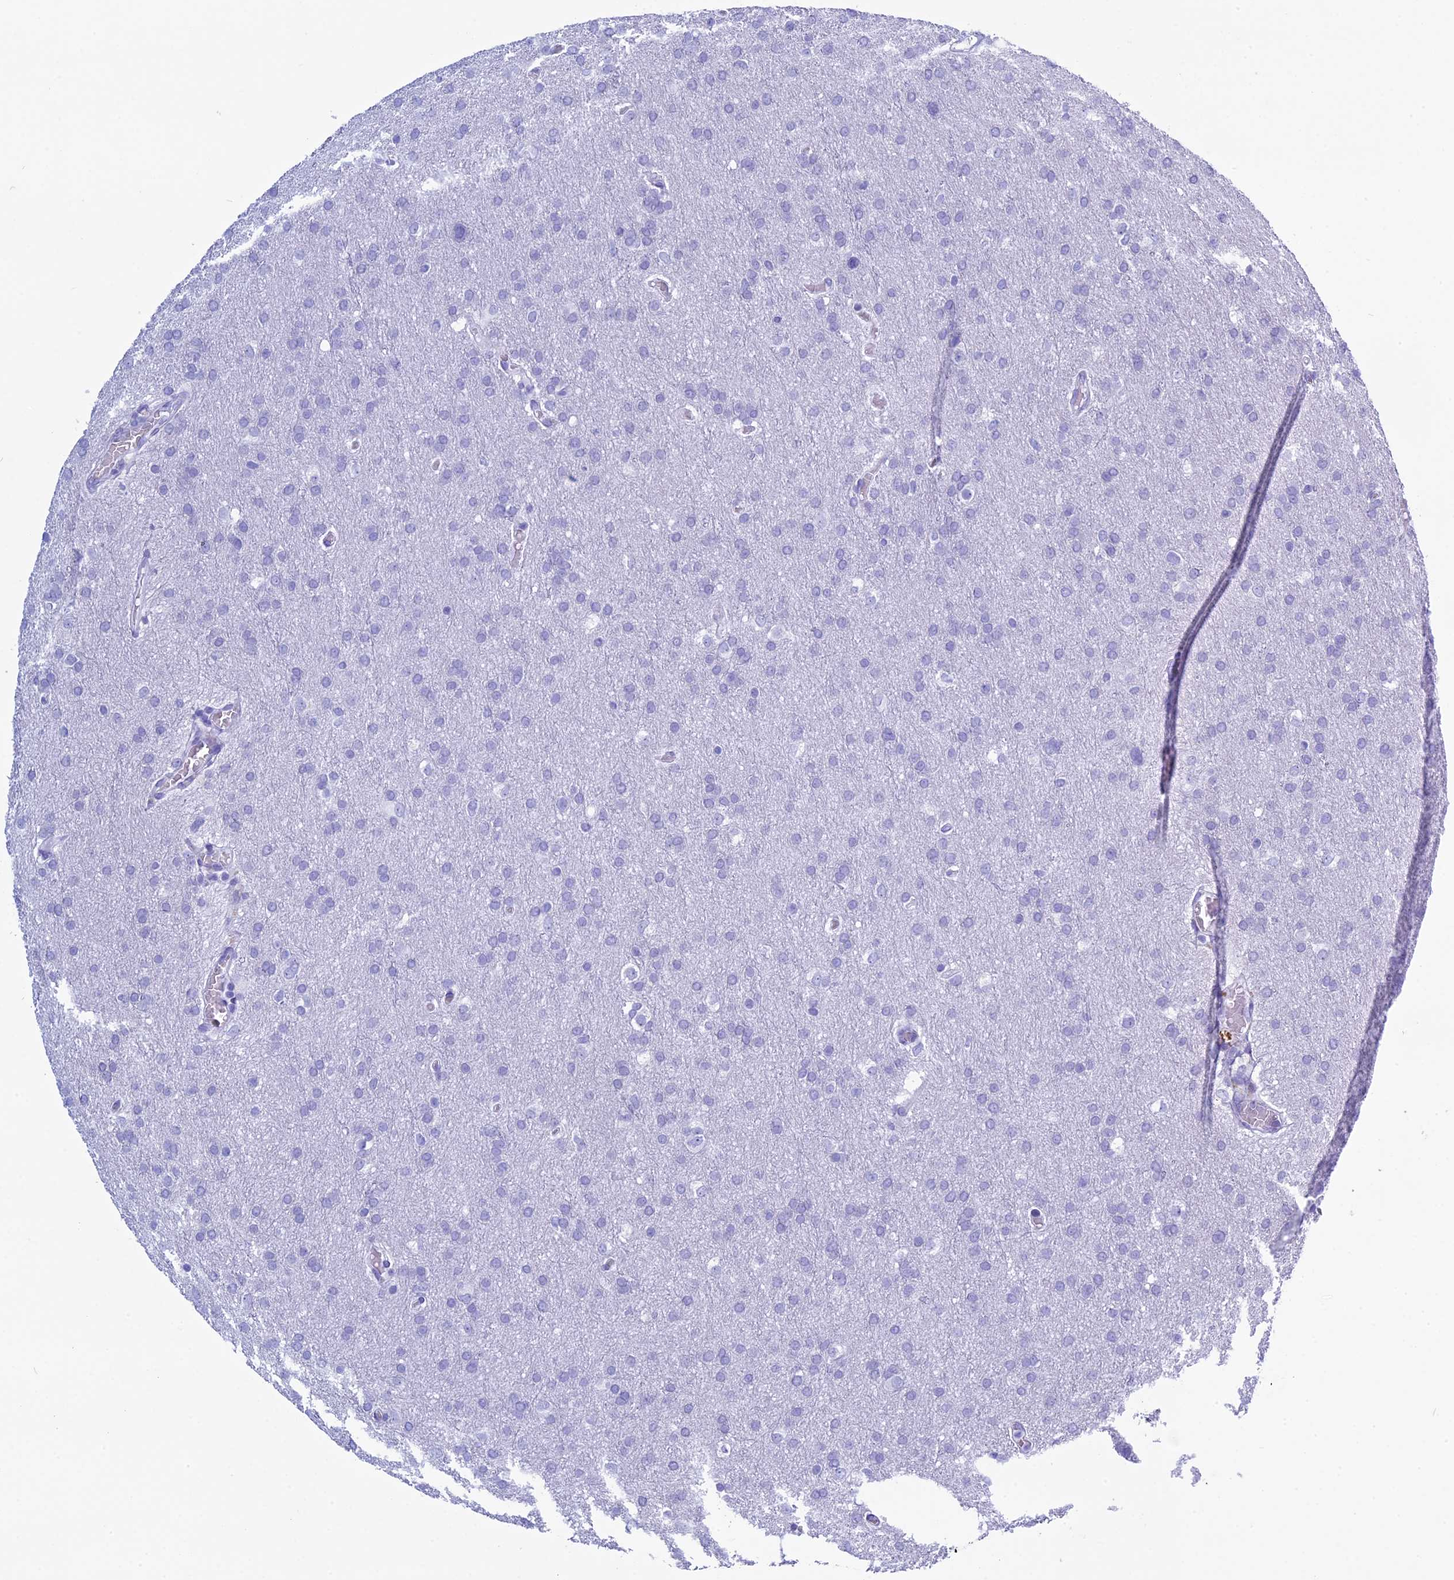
{"staining": {"intensity": "negative", "quantity": "none", "location": "none"}, "tissue": "glioma", "cell_type": "Tumor cells", "image_type": "cancer", "snomed": [{"axis": "morphology", "description": "Glioma, malignant, High grade"}, {"axis": "topography", "description": "Cerebral cortex"}], "caption": "Immunohistochemistry (IHC) photomicrograph of human glioma stained for a protein (brown), which reveals no staining in tumor cells.", "gene": "KCTD21", "patient": {"sex": "female", "age": 36}}